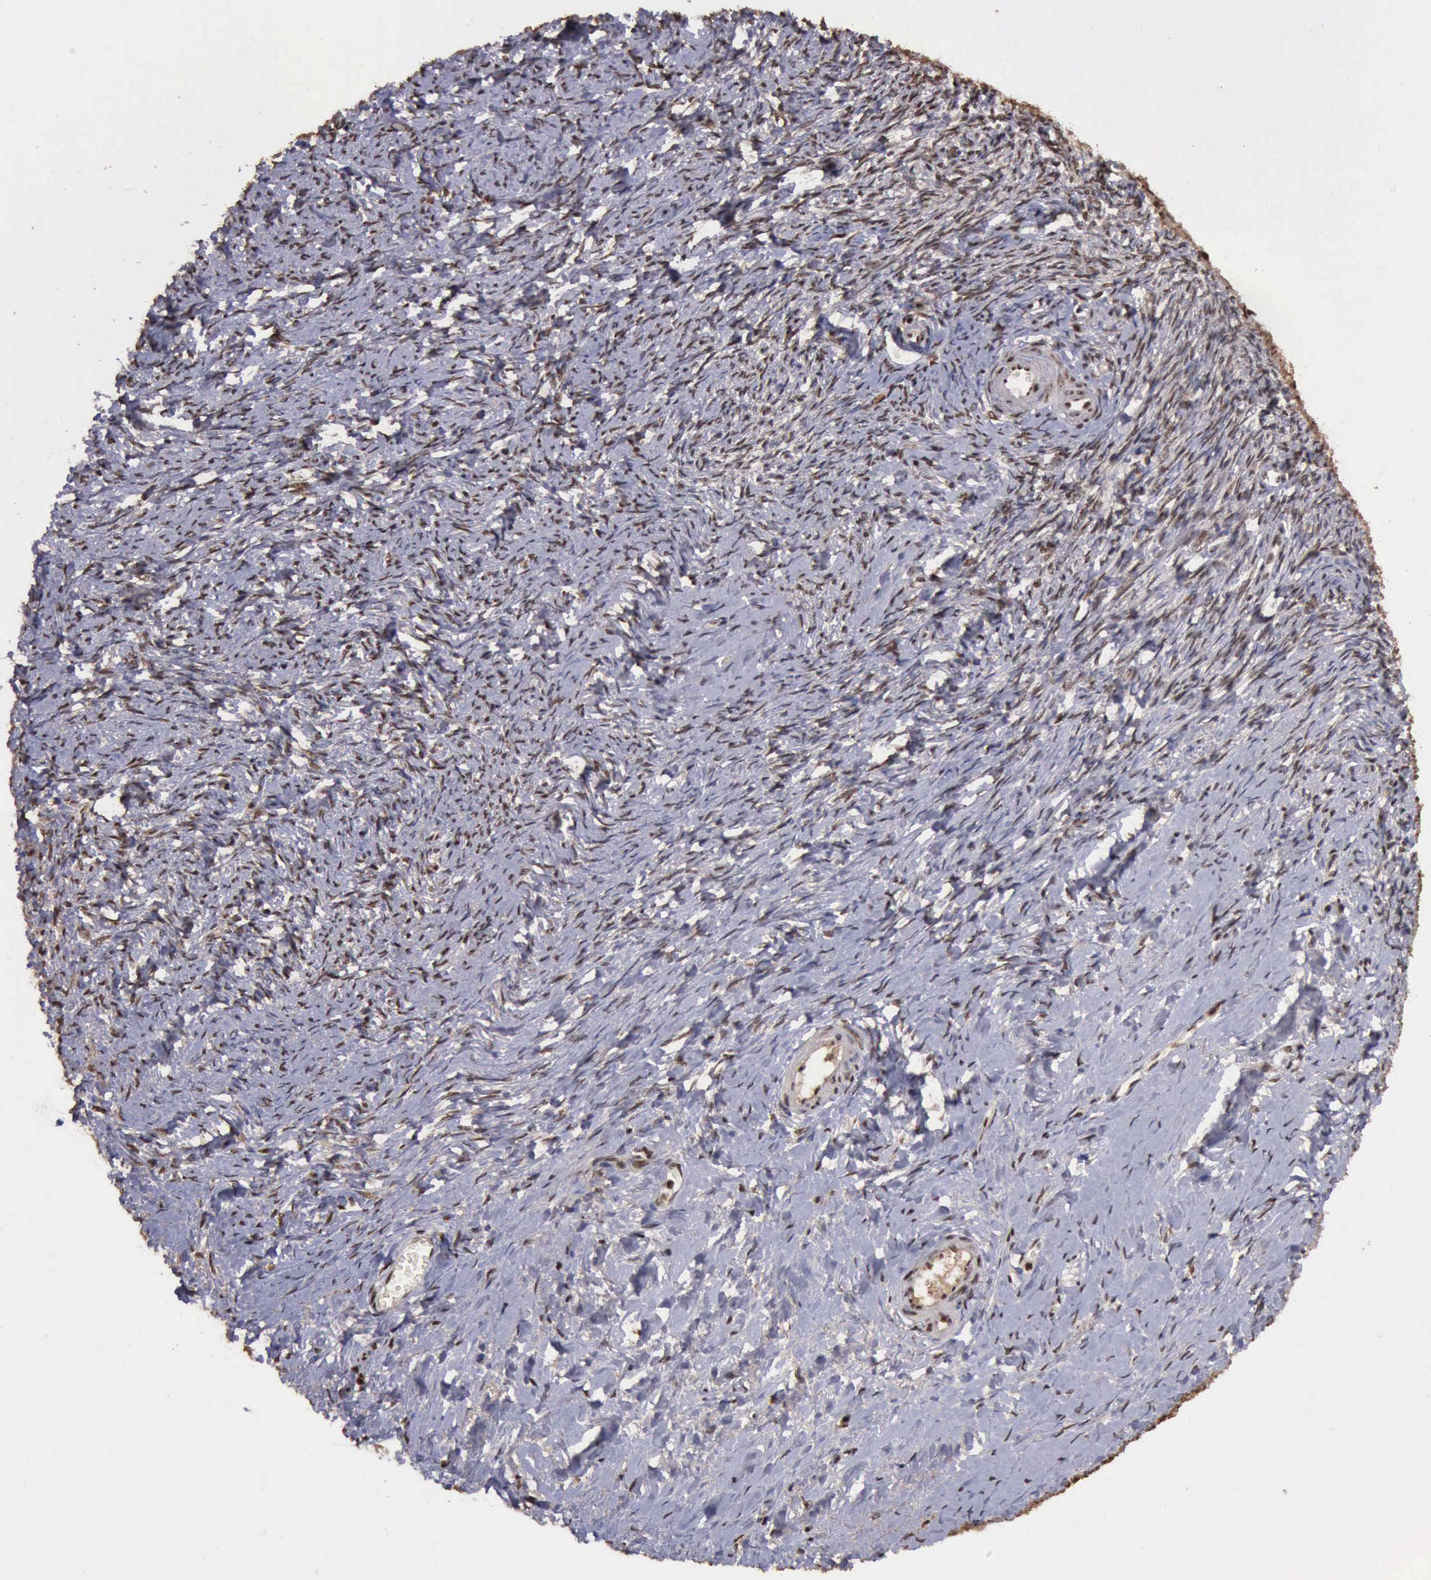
{"staining": {"intensity": "moderate", "quantity": ">75%", "location": "cytoplasmic/membranous,nuclear"}, "tissue": "ovarian cancer", "cell_type": "Tumor cells", "image_type": "cancer", "snomed": [{"axis": "morphology", "description": "Normal tissue, NOS"}, {"axis": "morphology", "description": "Cystadenocarcinoma, serous, NOS"}, {"axis": "topography", "description": "Ovary"}], "caption": "Protein analysis of serous cystadenocarcinoma (ovarian) tissue exhibits moderate cytoplasmic/membranous and nuclear positivity in approximately >75% of tumor cells. The staining is performed using DAB brown chromogen to label protein expression. The nuclei are counter-stained blue using hematoxylin.", "gene": "TRMT2A", "patient": {"sex": "female", "age": 62}}